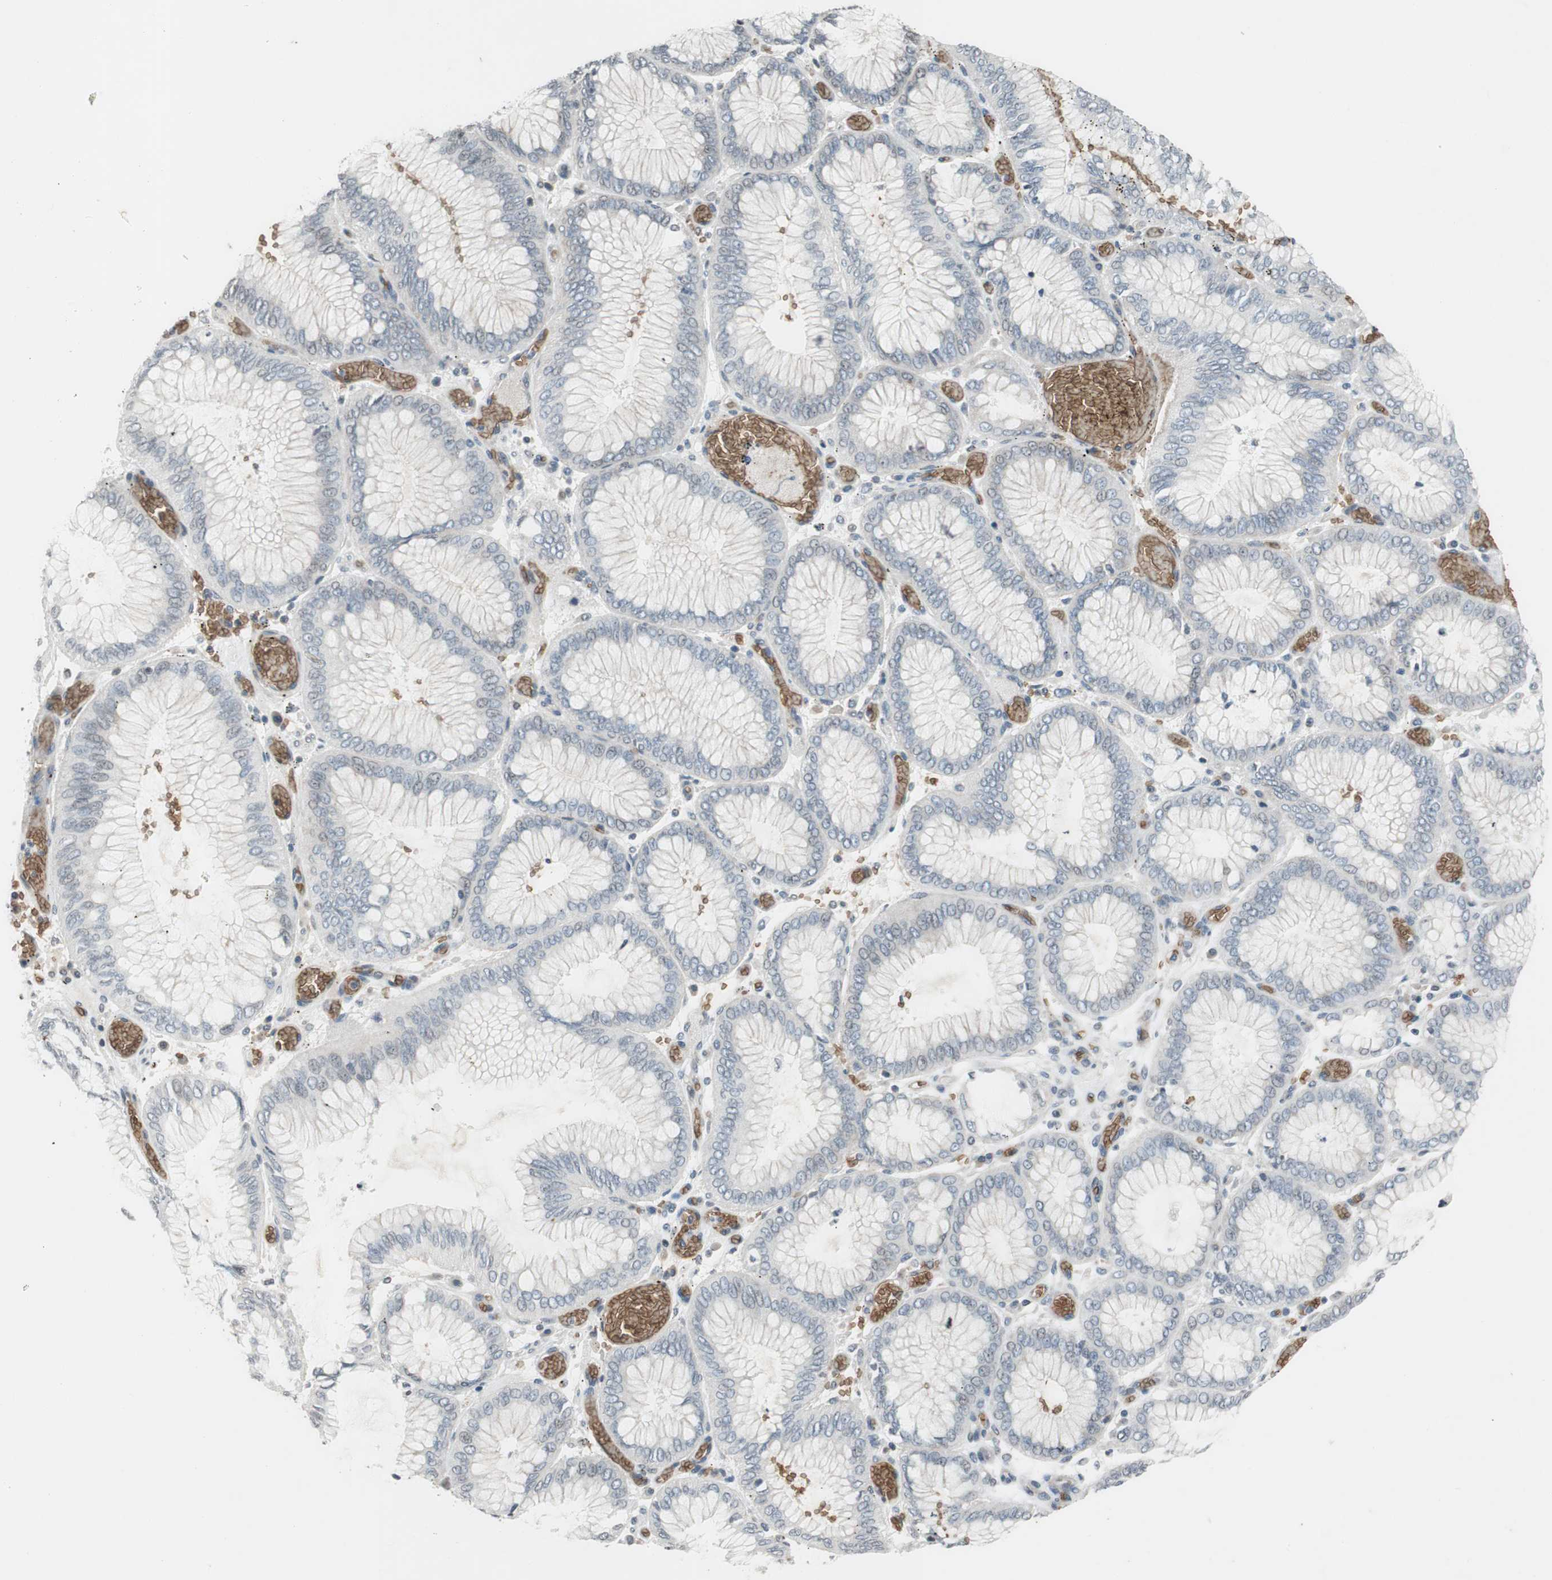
{"staining": {"intensity": "negative", "quantity": "none", "location": "none"}, "tissue": "stomach cancer", "cell_type": "Tumor cells", "image_type": "cancer", "snomed": [{"axis": "morphology", "description": "Normal tissue, NOS"}, {"axis": "morphology", "description": "Adenocarcinoma, NOS"}, {"axis": "topography", "description": "Stomach, upper"}, {"axis": "topography", "description": "Stomach"}], "caption": "This is a image of immunohistochemistry (IHC) staining of stomach cancer, which shows no expression in tumor cells.", "gene": "GYPC", "patient": {"sex": "male", "age": 76}}